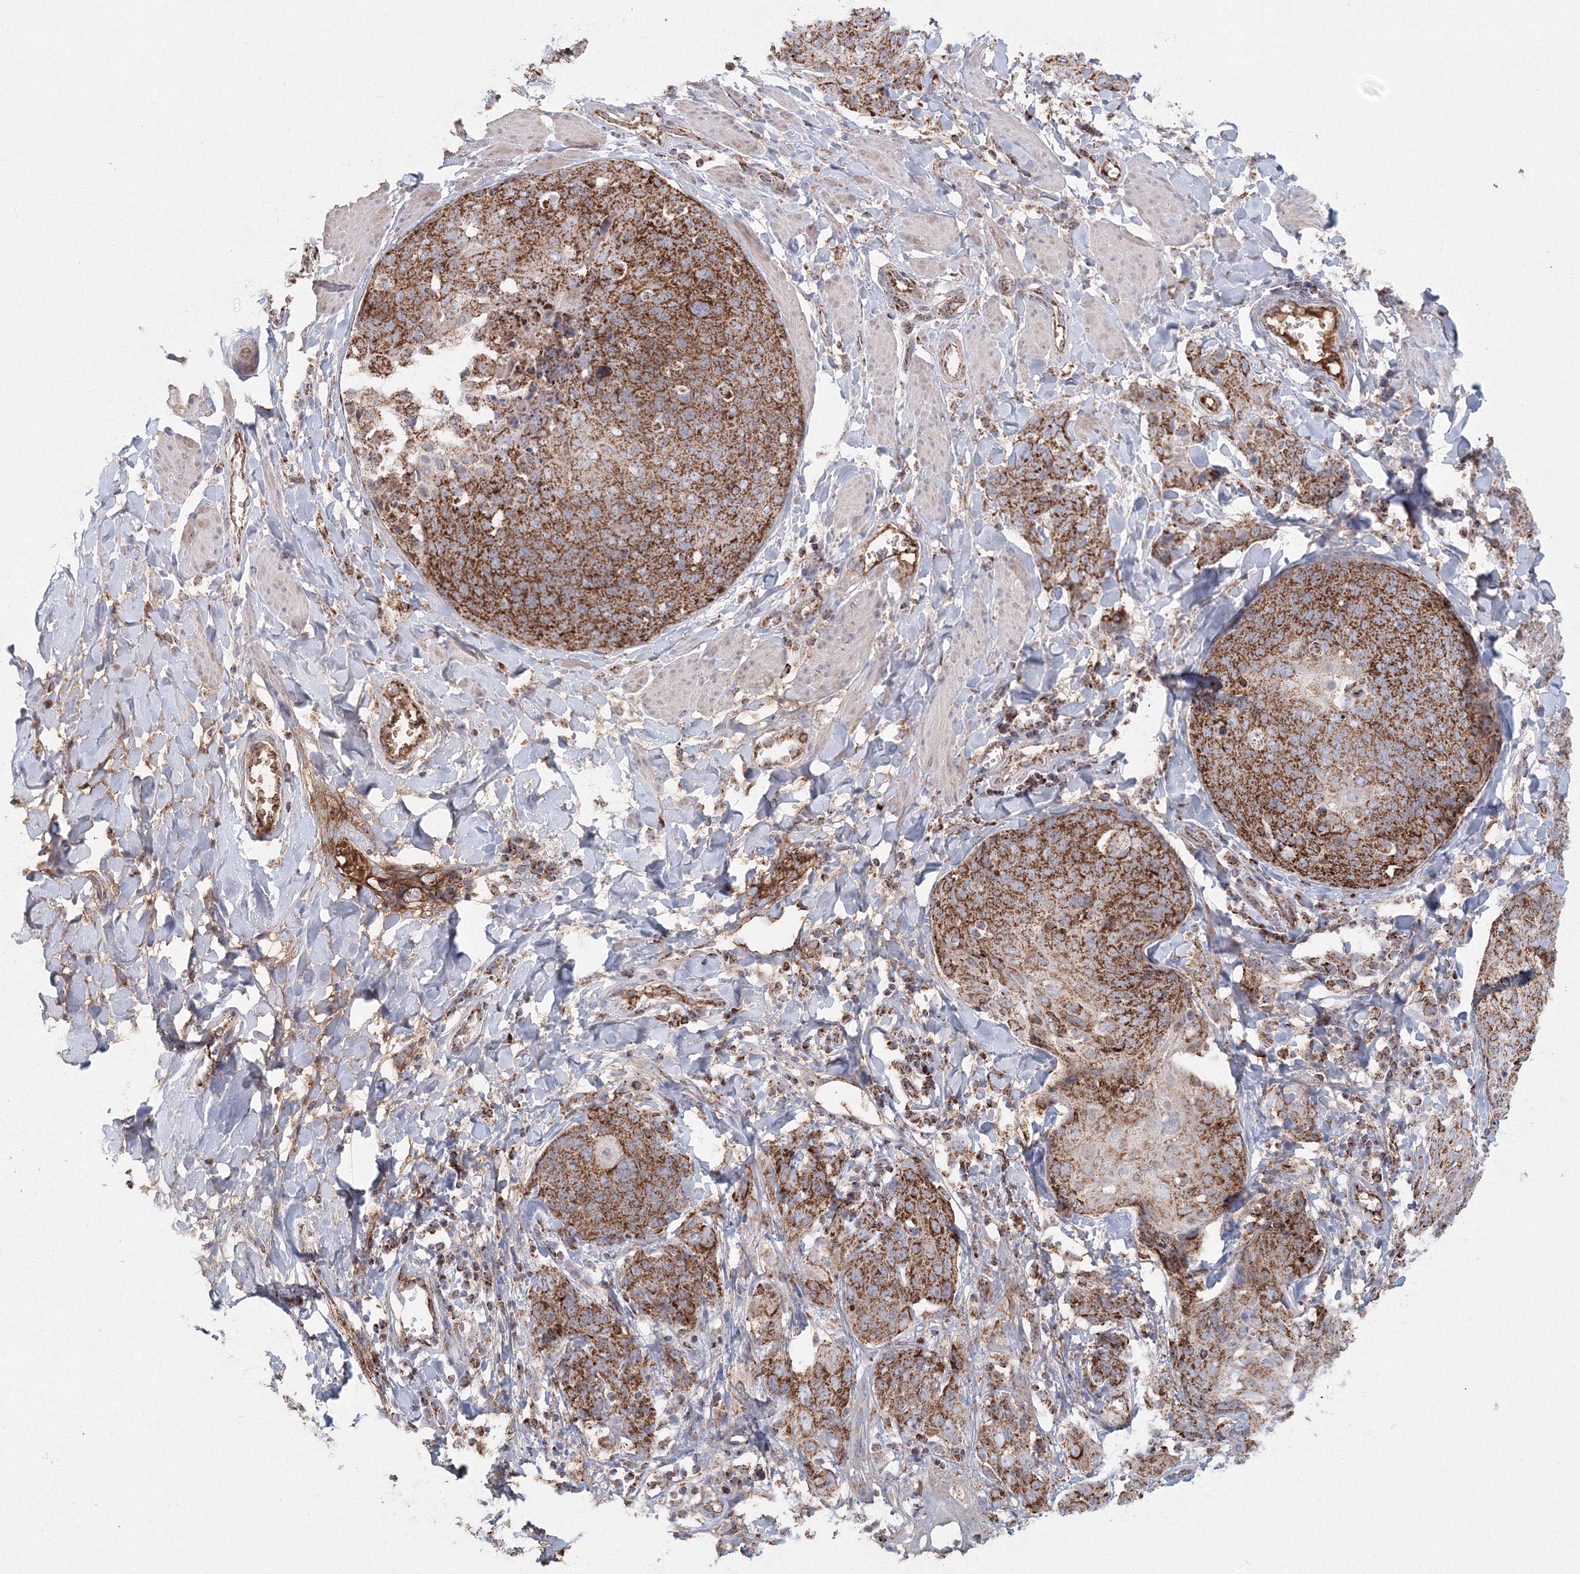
{"staining": {"intensity": "strong", "quantity": ">75%", "location": "cytoplasmic/membranous"}, "tissue": "skin cancer", "cell_type": "Tumor cells", "image_type": "cancer", "snomed": [{"axis": "morphology", "description": "Squamous cell carcinoma, NOS"}, {"axis": "topography", "description": "Skin"}, {"axis": "topography", "description": "Vulva"}], "caption": "Immunohistochemical staining of human skin squamous cell carcinoma exhibits high levels of strong cytoplasmic/membranous positivity in approximately >75% of tumor cells.", "gene": "GRPEL1", "patient": {"sex": "female", "age": 85}}